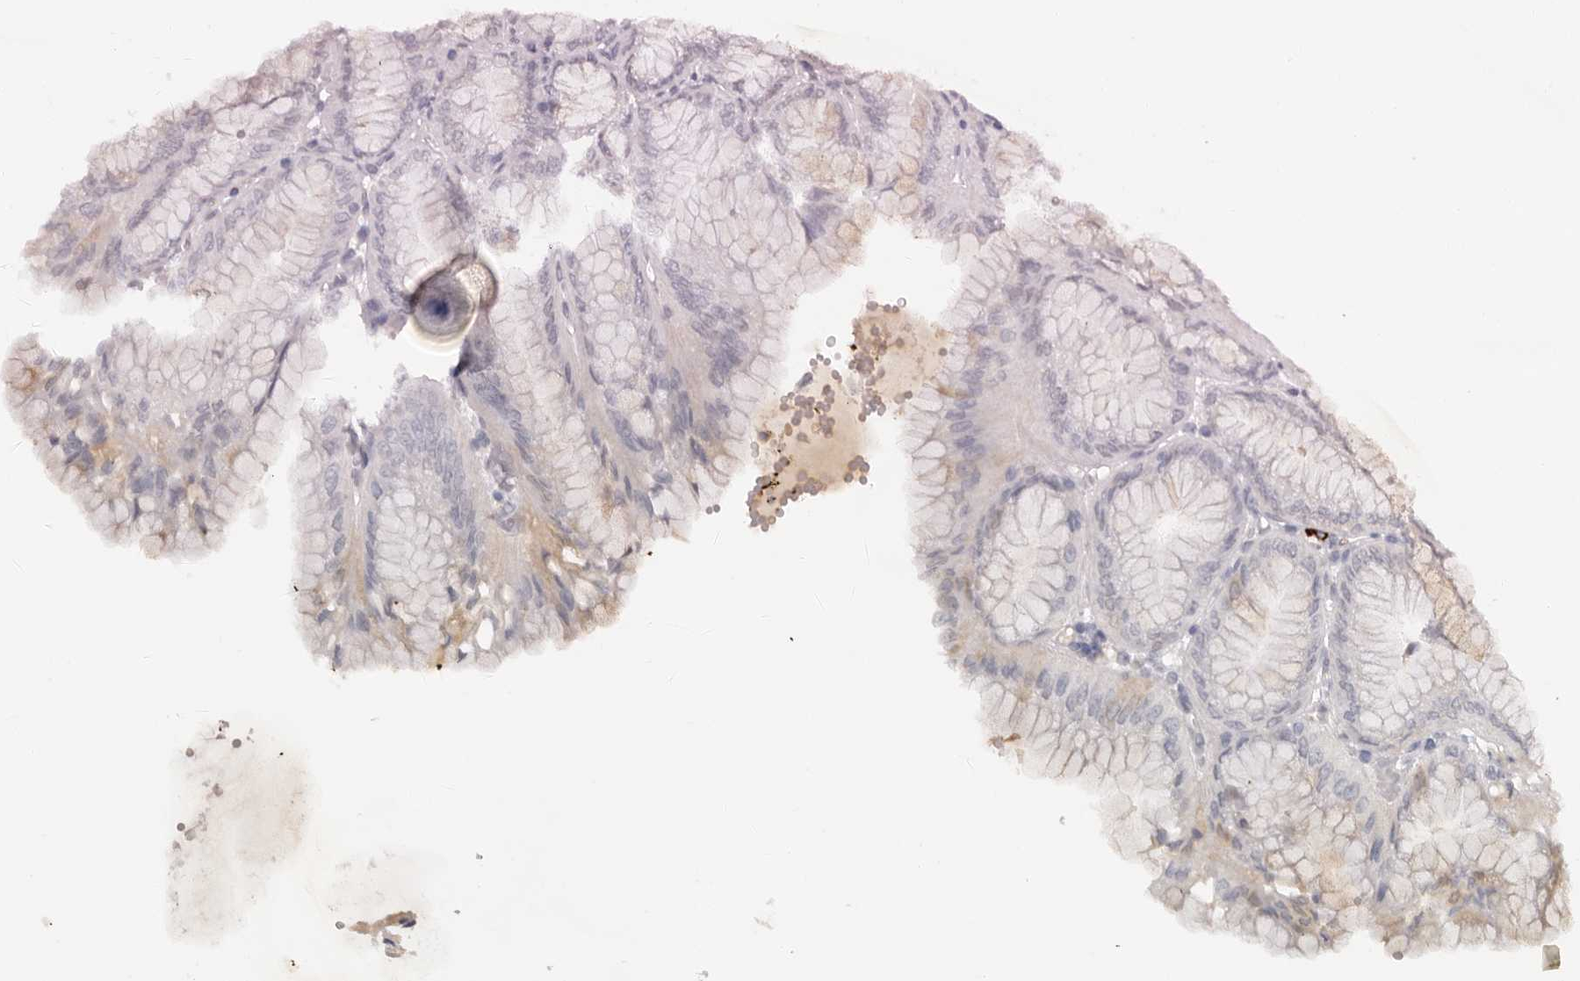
{"staining": {"intensity": "negative", "quantity": "none", "location": "none"}, "tissue": "stomach", "cell_type": "Glandular cells", "image_type": "normal", "snomed": [{"axis": "morphology", "description": "Normal tissue, NOS"}, {"axis": "topography", "description": "Stomach, lower"}], "caption": "DAB immunohistochemical staining of normal stomach demonstrates no significant positivity in glandular cells. (DAB immunohistochemistry (IHC) visualized using brightfield microscopy, high magnification).", "gene": "KIF2B", "patient": {"sex": "male", "age": 71}}